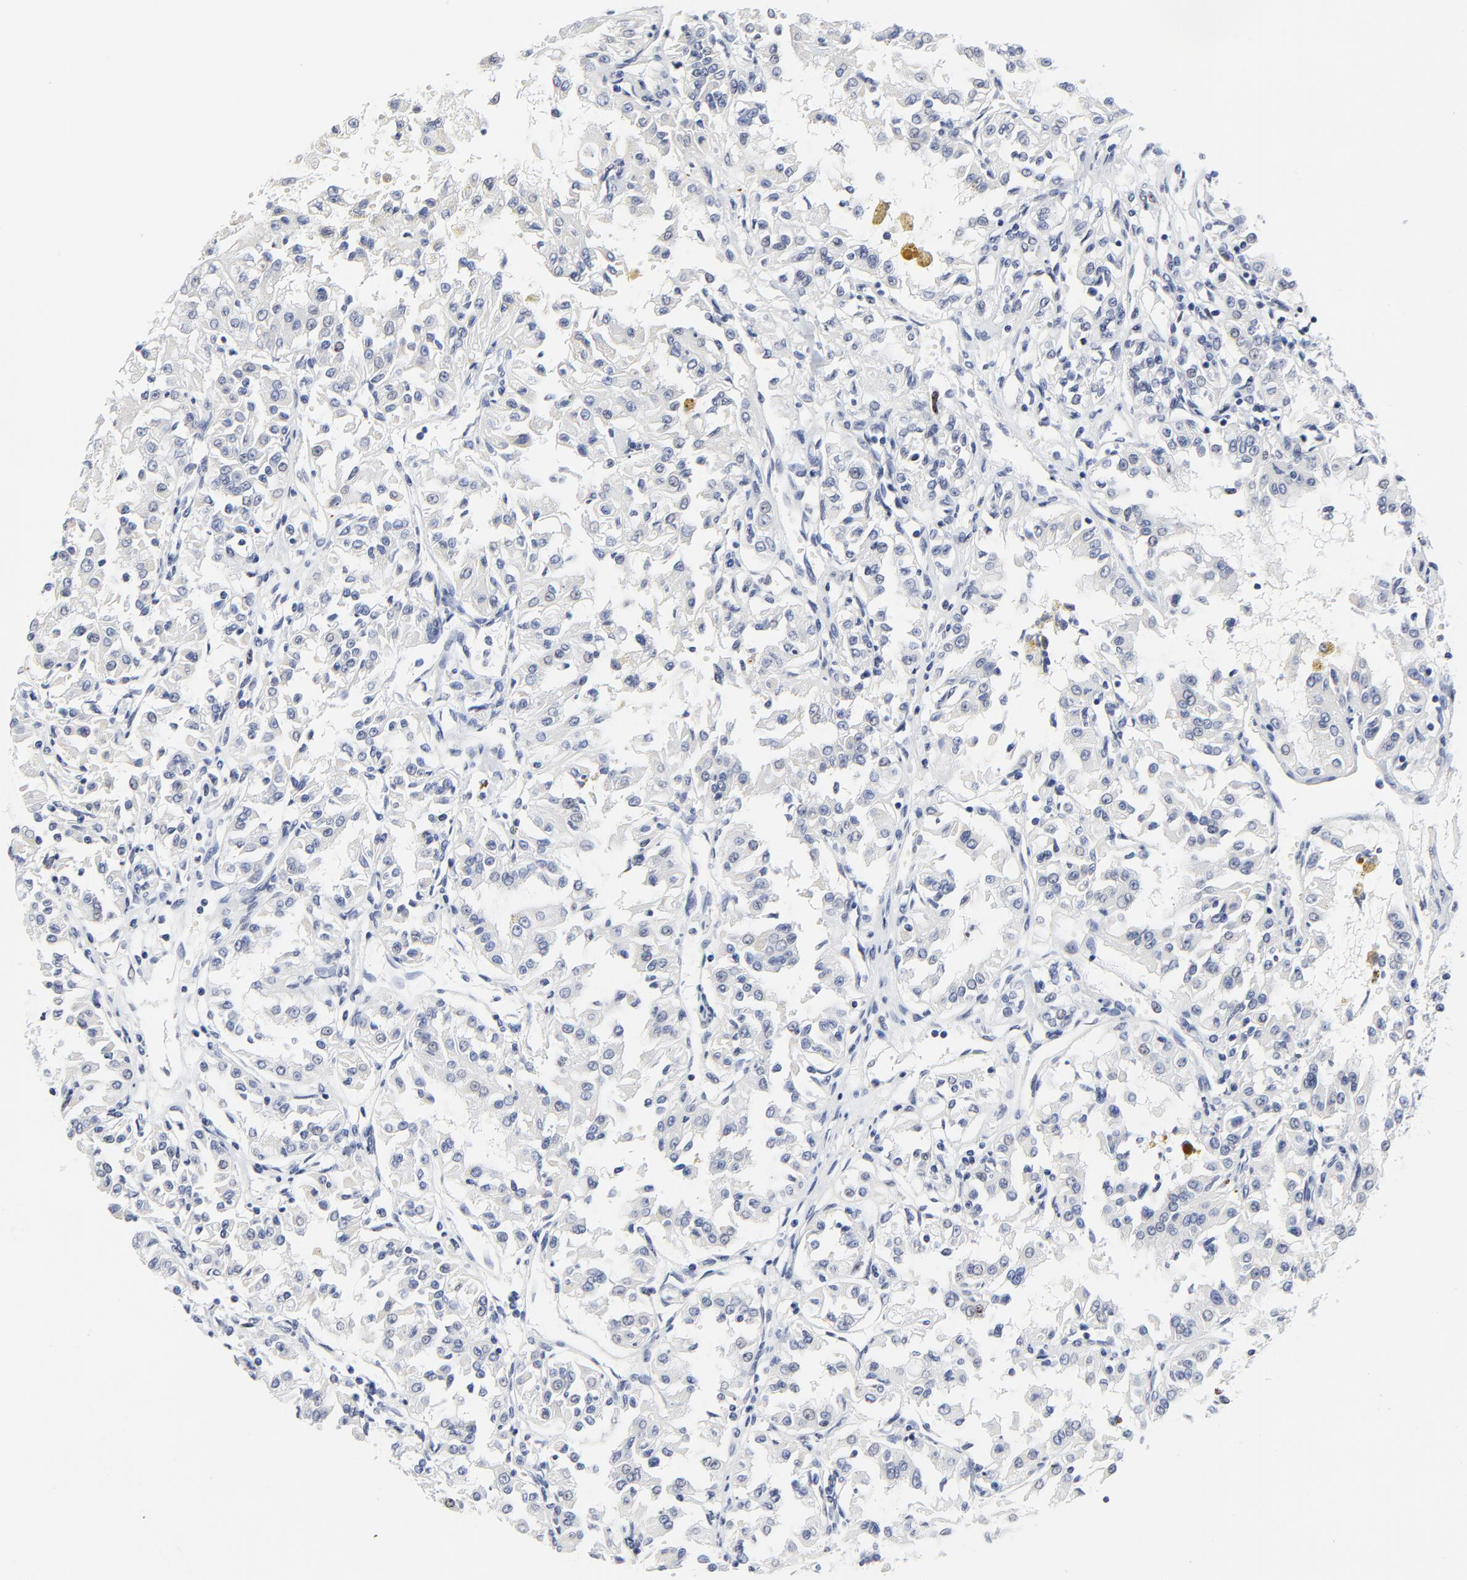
{"staining": {"intensity": "negative", "quantity": "none", "location": "none"}, "tissue": "renal cancer", "cell_type": "Tumor cells", "image_type": "cancer", "snomed": [{"axis": "morphology", "description": "Adenocarcinoma, NOS"}, {"axis": "topography", "description": "Kidney"}], "caption": "IHC photomicrograph of neoplastic tissue: renal cancer (adenocarcinoma) stained with DAB (3,3'-diaminobenzidine) demonstrates no significant protein expression in tumor cells. (DAB immunohistochemistry (IHC) with hematoxylin counter stain).", "gene": "ZNF589", "patient": {"sex": "male", "age": 78}}